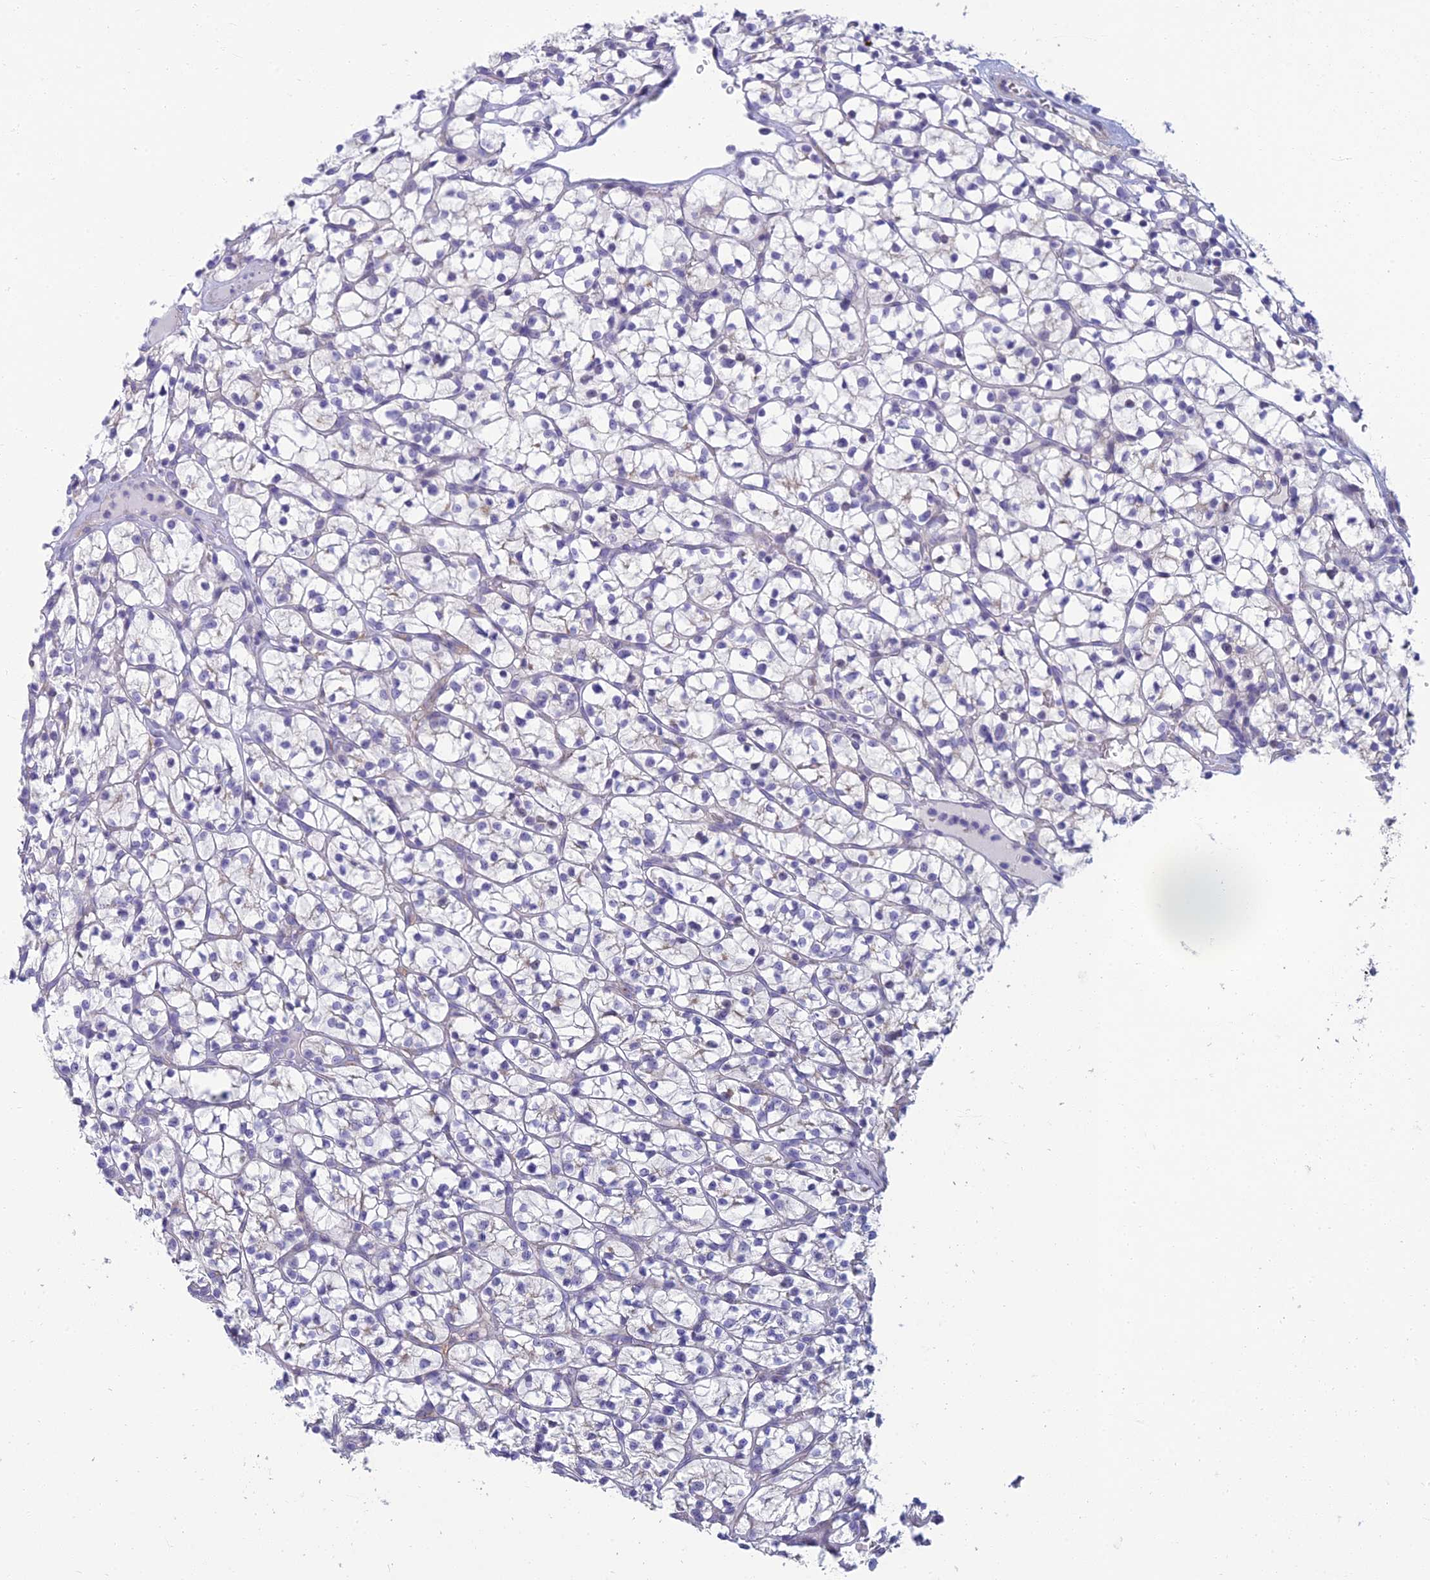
{"staining": {"intensity": "negative", "quantity": "none", "location": "none"}, "tissue": "renal cancer", "cell_type": "Tumor cells", "image_type": "cancer", "snomed": [{"axis": "morphology", "description": "Adenocarcinoma, NOS"}, {"axis": "topography", "description": "Kidney"}], "caption": "Renal adenocarcinoma was stained to show a protein in brown. There is no significant expression in tumor cells.", "gene": "NEURL1", "patient": {"sex": "female", "age": 64}}